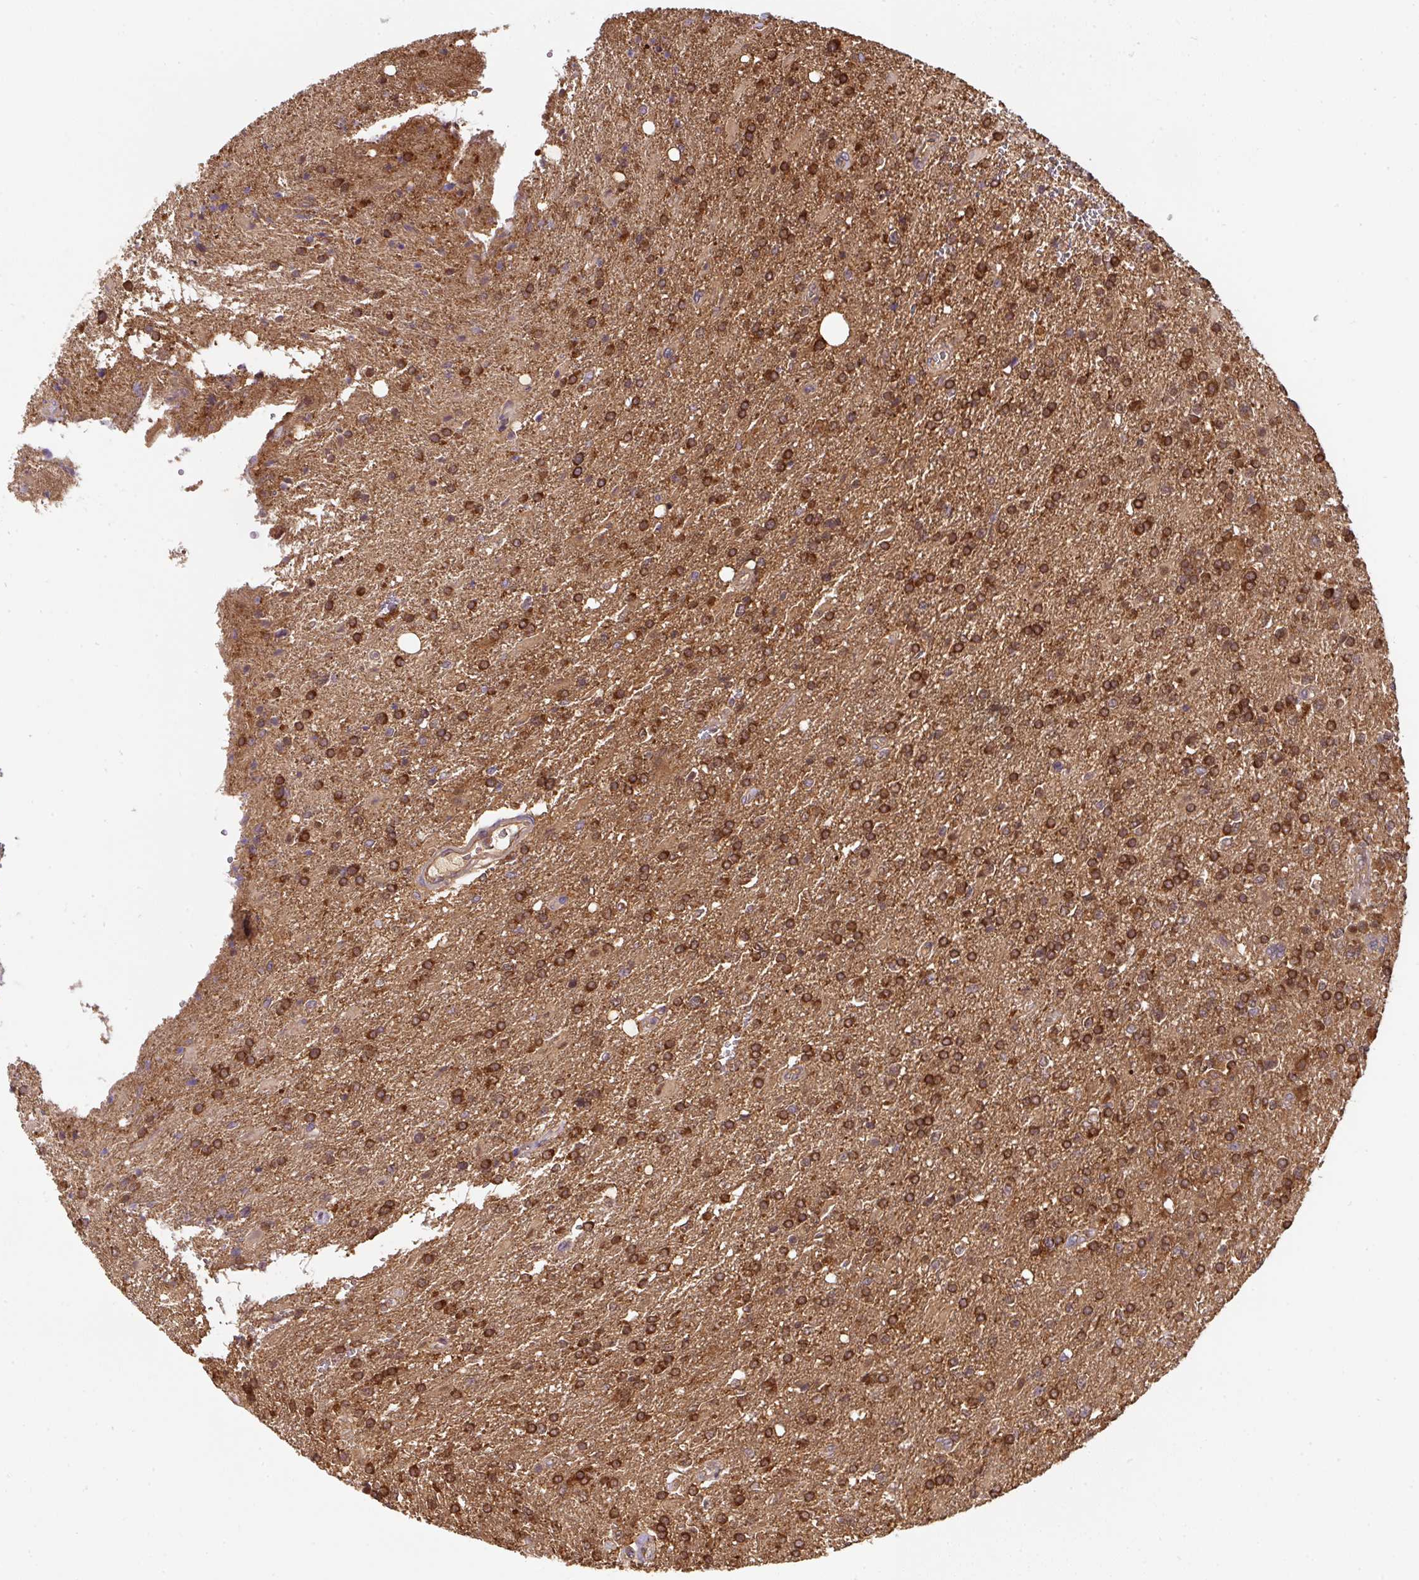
{"staining": {"intensity": "strong", "quantity": ">75%", "location": "cytoplasmic/membranous"}, "tissue": "glioma", "cell_type": "Tumor cells", "image_type": "cancer", "snomed": [{"axis": "morphology", "description": "Glioma, malignant, High grade"}, {"axis": "topography", "description": "Brain"}], "caption": "IHC staining of malignant glioma (high-grade), which demonstrates high levels of strong cytoplasmic/membranous expression in approximately >75% of tumor cells indicating strong cytoplasmic/membranous protein expression. The staining was performed using DAB (3,3'-diaminobenzidine) (brown) for protein detection and nuclei were counterstained in hematoxylin (blue).", "gene": "ST13", "patient": {"sex": "male", "age": 56}}